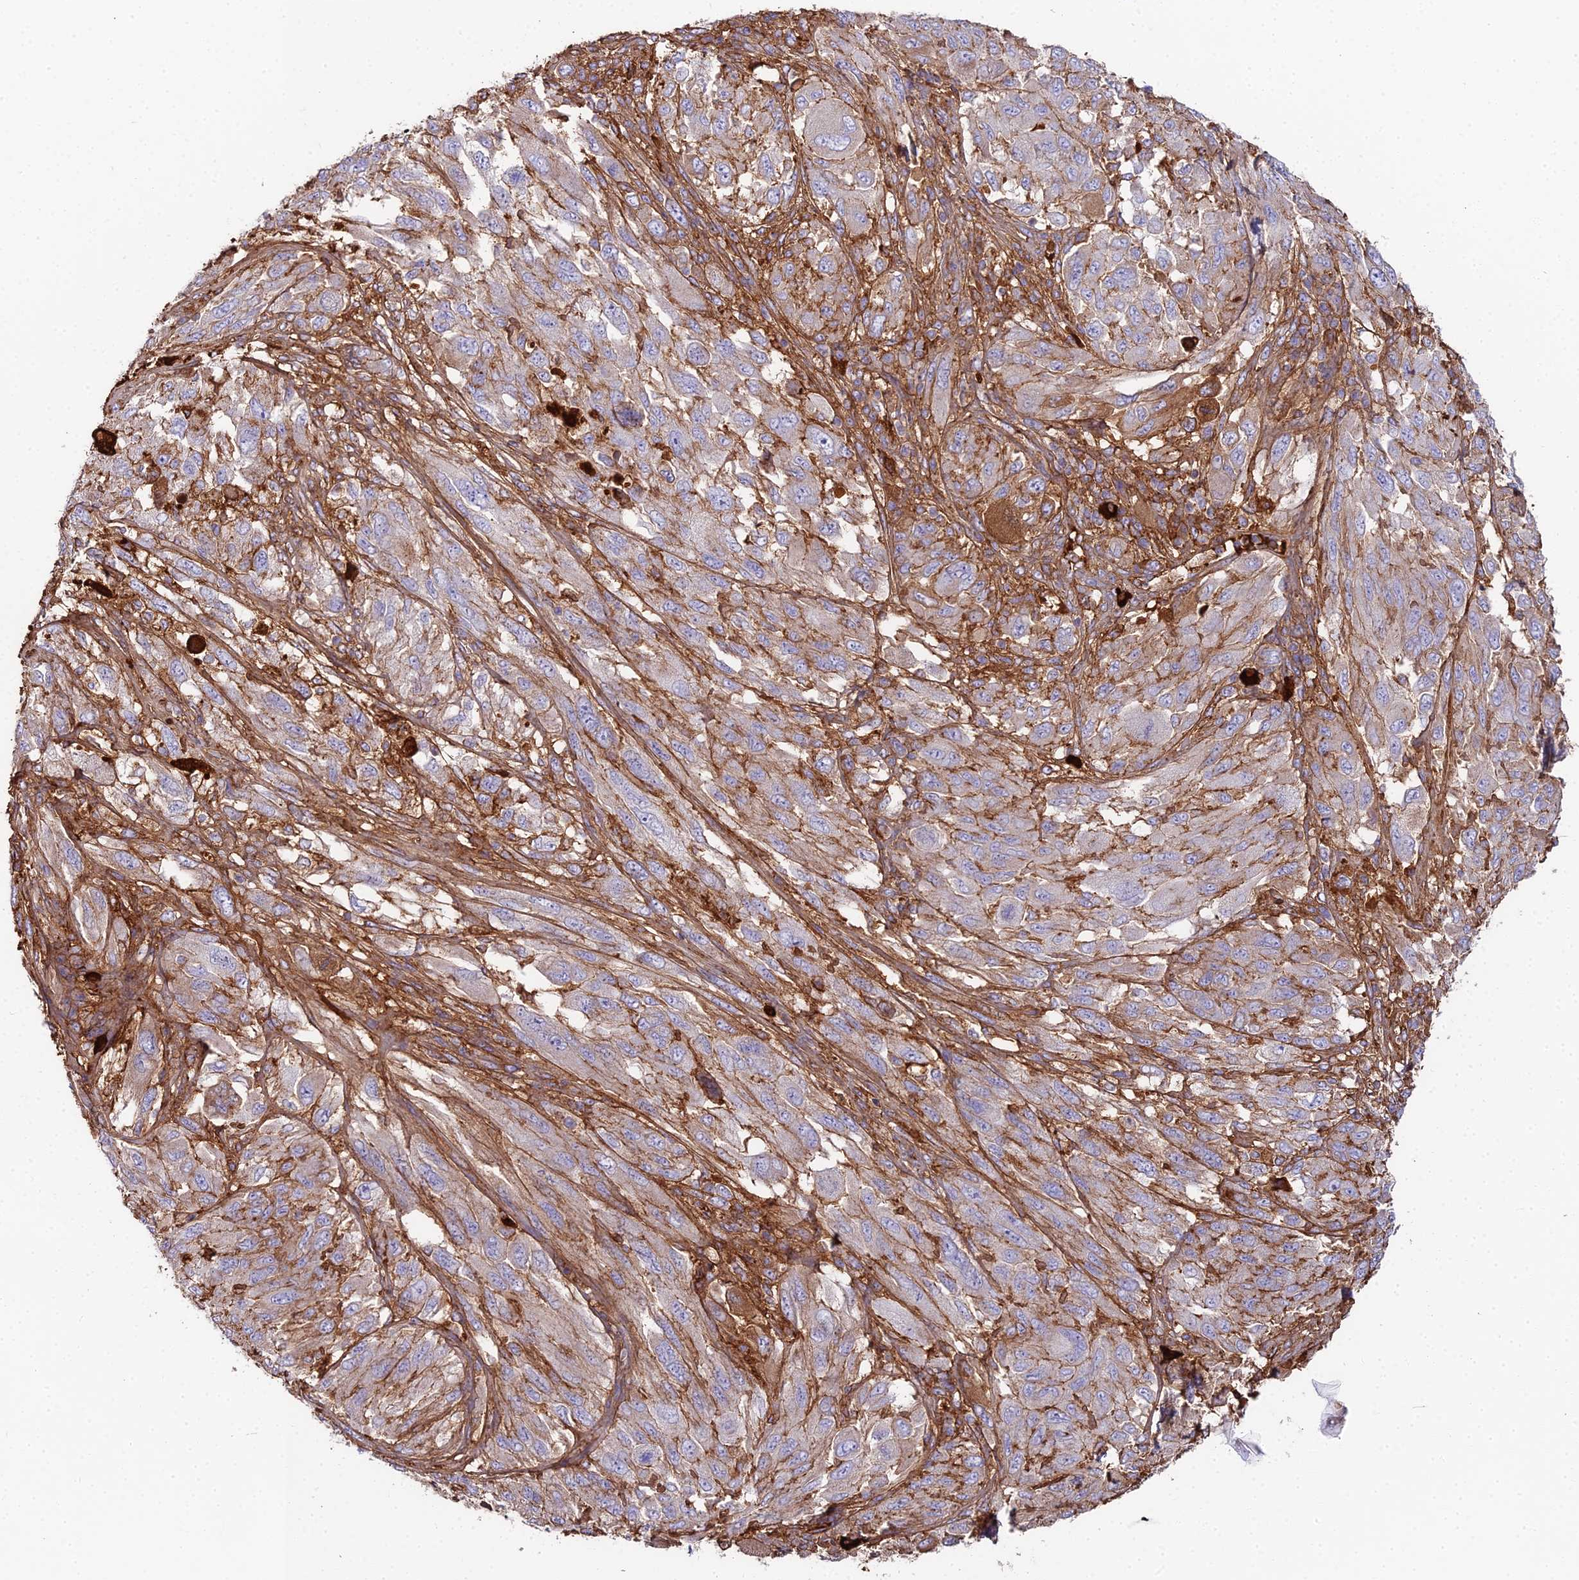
{"staining": {"intensity": "weak", "quantity": "25%-75%", "location": "cytoplasmic/membranous"}, "tissue": "melanoma", "cell_type": "Tumor cells", "image_type": "cancer", "snomed": [{"axis": "morphology", "description": "Malignant melanoma, NOS"}, {"axis": "topography", "description": "Skin"}], "caption": "IHC (DAB (3,3'-diaminobenzidine)) staining of melanoma reveals weak cytoplasmic/membranous protein staining in approximately 25%-75% of tumor cells. (IHC, brightfield microscopy, high magnification).", "gene": "BEX4", "patient": {"sex": "female", "age": 91}}